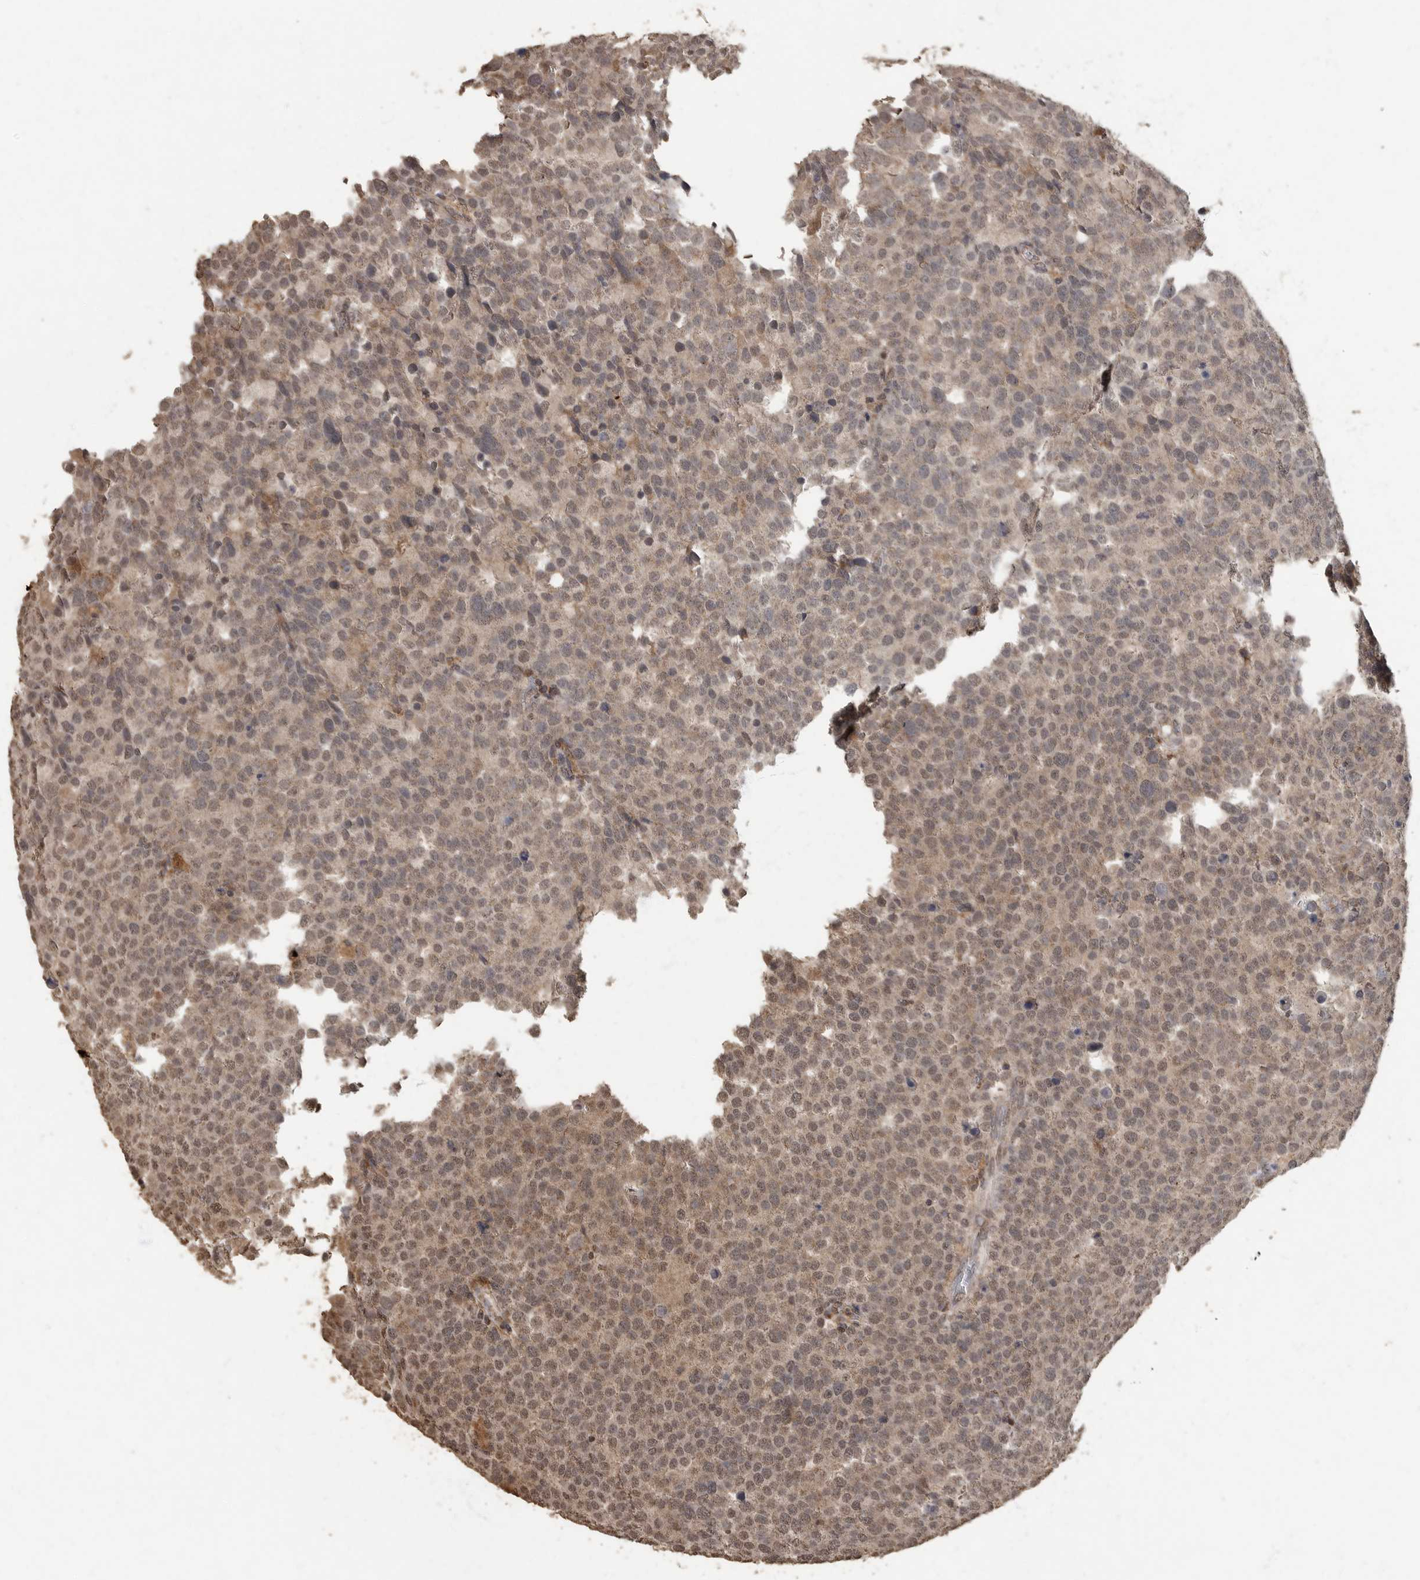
{"staining": {"intensity": "weak", "quantity": ">75%", "location": "cytoplasmic/membranous,nuclear"}, "tissue": "testis cancer", "cell_type": "Tumor cells", "image_type": "cancer", "snomed": [{"axis": "morphology", "description": "Seminoma, NOS"}, {"axis": "topography", "description": "Testis"}], "caption": "Tumor cells display low levels of weak cytoplasmic/membranous and nuclear positivity in about >75% of cells in human testis seminoma. The staining was performed using DAB (3,3'-diaminobenzidine), with brown indicating positive protein expression. Nuclei are stained blue with hematoxylin.", "gene": "MAFG", "patient": {"sex": "male", "age": 71}}